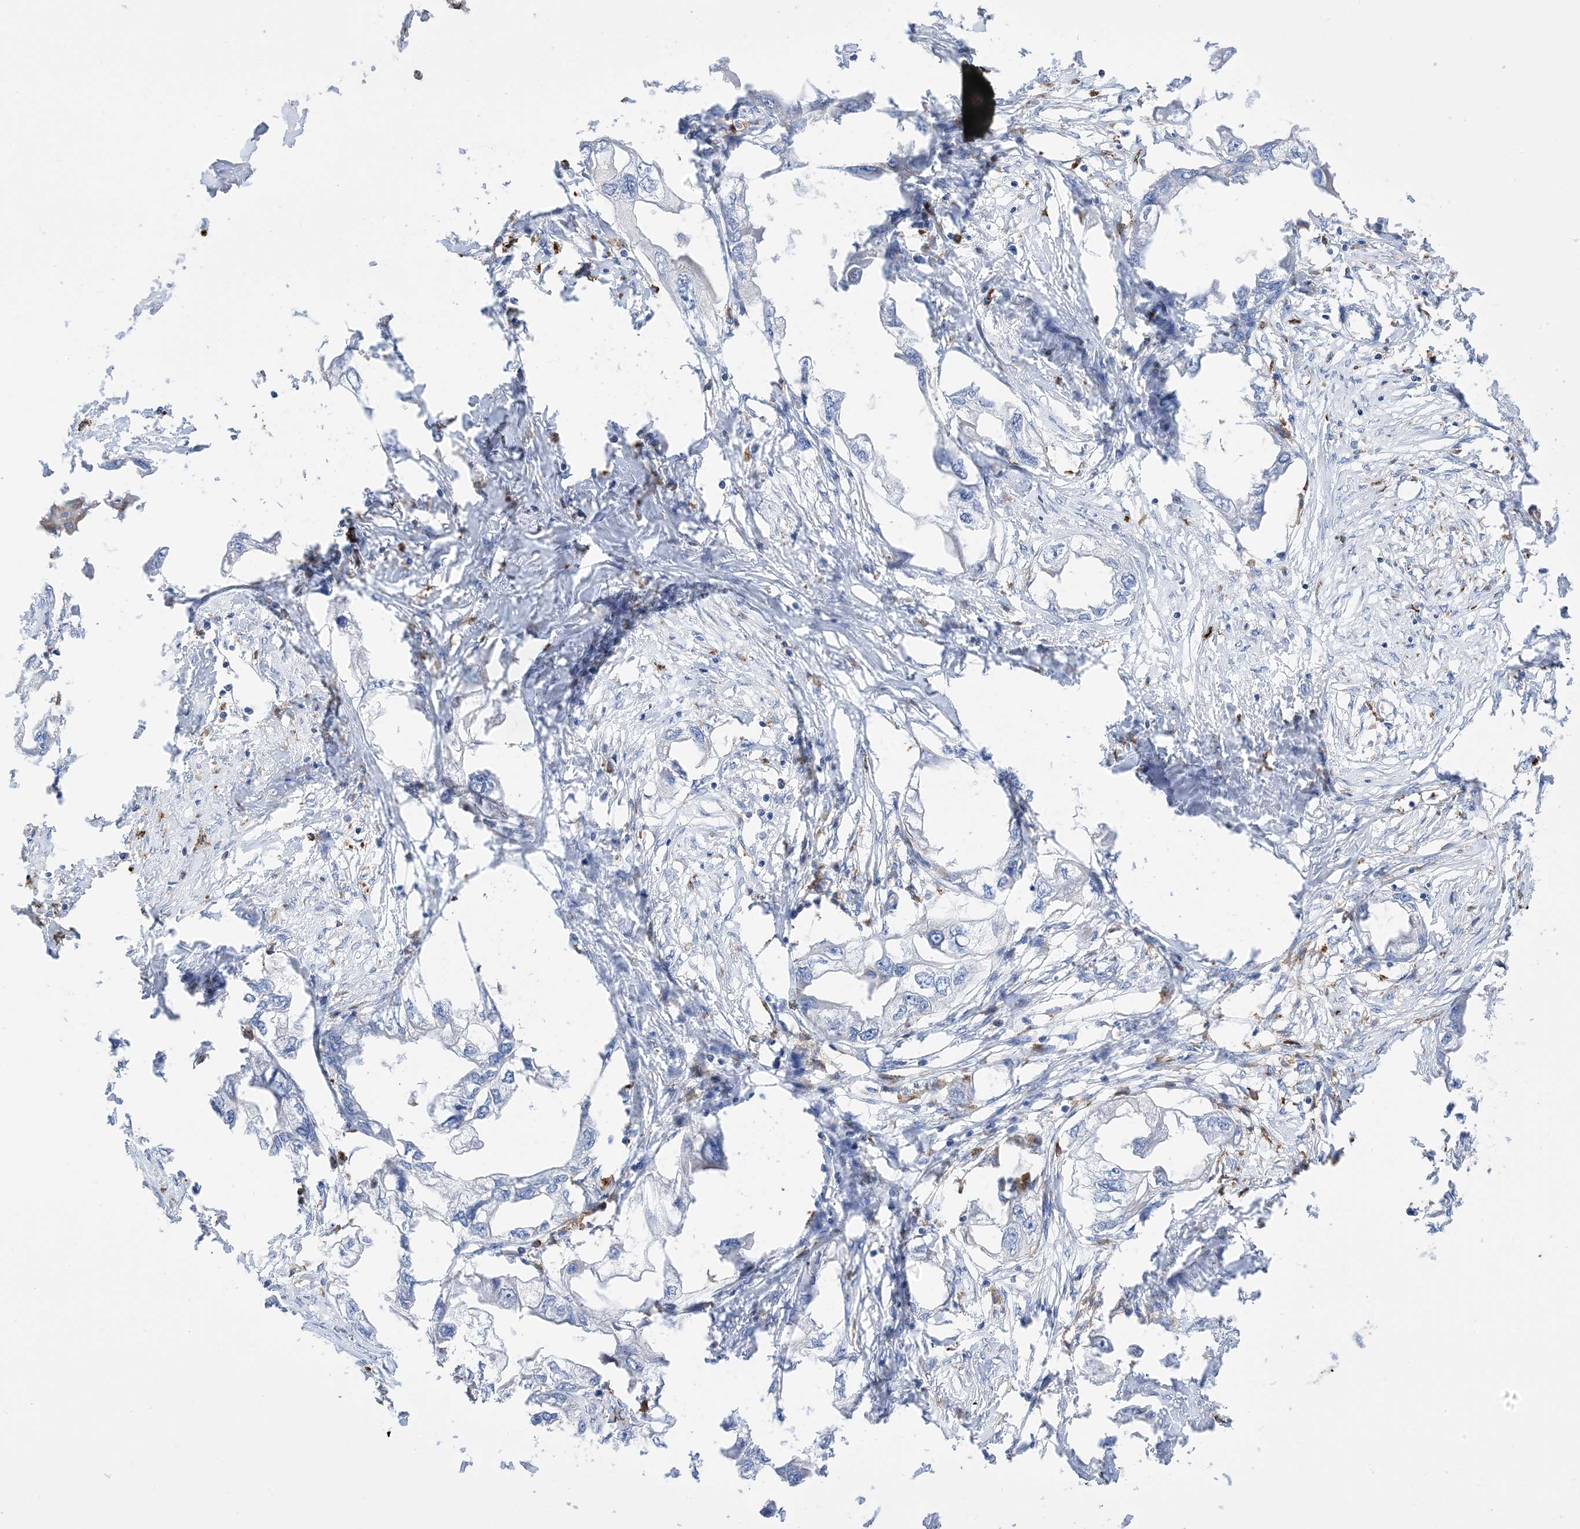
{"staining": {"intensity": "negative", "quantity": "none", "location": "none"}, "tissue": "endometrial cancer", "cell_type": "Tumor cells", "image_type": "cancer", "snomed": [{"axis": "morphology", "description": "Adenocarcinoma, NOS"}, {"axis": "morphology", "description": "Adenocarcinoma, metastatic, NOS"}, {"axis": "topography", "description": "Adipose tissue"}, {"axis": "topography", "description": "Endometrium"}], "caption": "Immunohistochemistry (IHC) of human metastatic adenocarcinoma (endometrial) reveals no positivity in tumor cells.", "gene": "DPH3", "patient": {"sex": "female", "age": 67}}